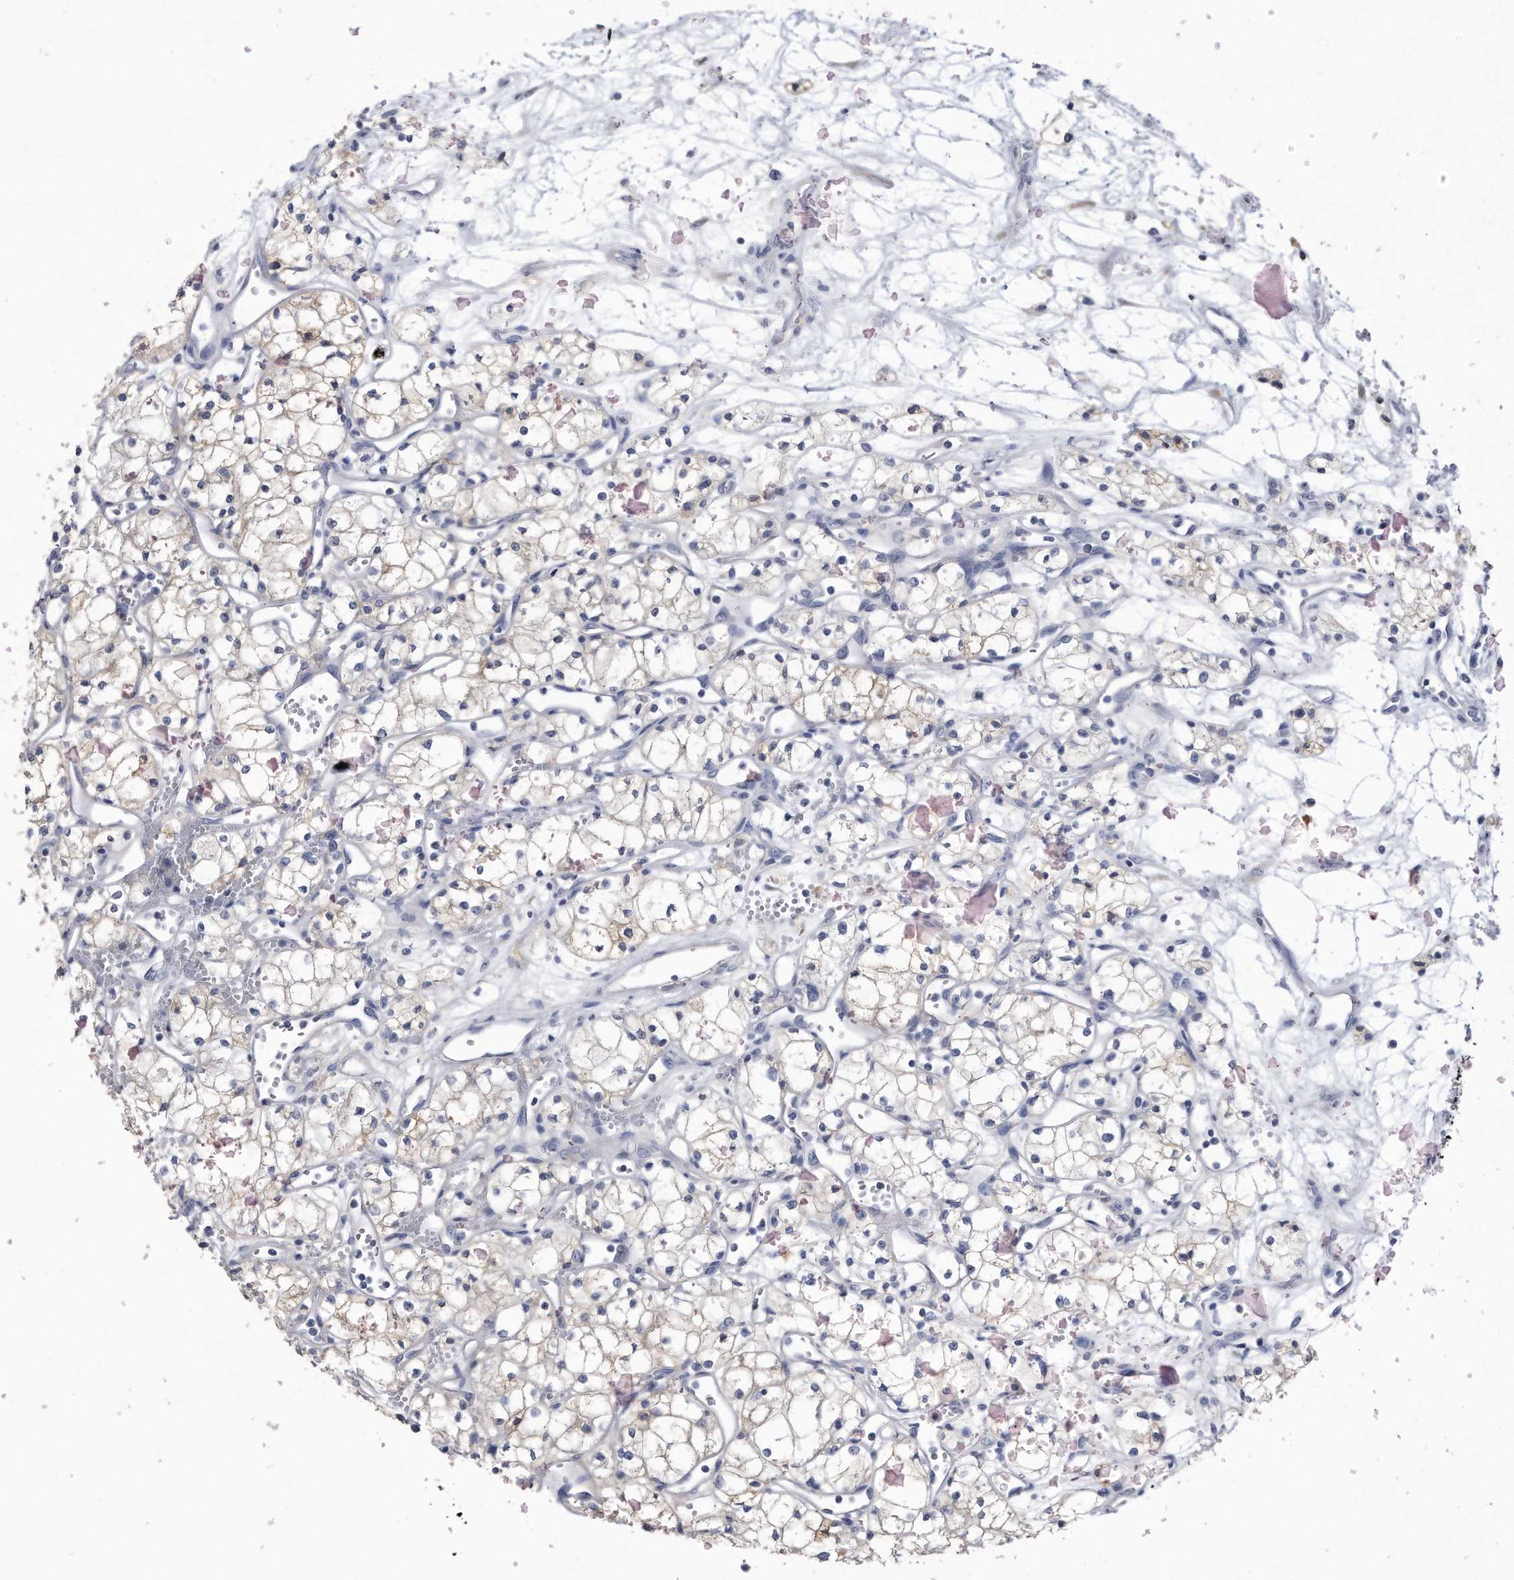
{"staining": {"intensity": "weak", "quantity": "<25%", "location": "cytoplasmic/membranous"}, "tissue": "renal cancer", "cell_type": "Tumor cells", "image_type": "cancer", "snomed": [{"axis": "morphology", "description": "Adenocarcinoma, NOS"}, {"axis": "topography", "description": "Kidney"}], "caption": "A high-resolution photomicrograph shows IHC staining of adenocarcinoma (renal), which displays no significant positivity in tumor cells. (DAB (3,3'-diaminobenzidine) immunohistochemistry (IHC), high magnification).", "gene": "PYGB", "patient": {"sex": "male", "age": 59}}